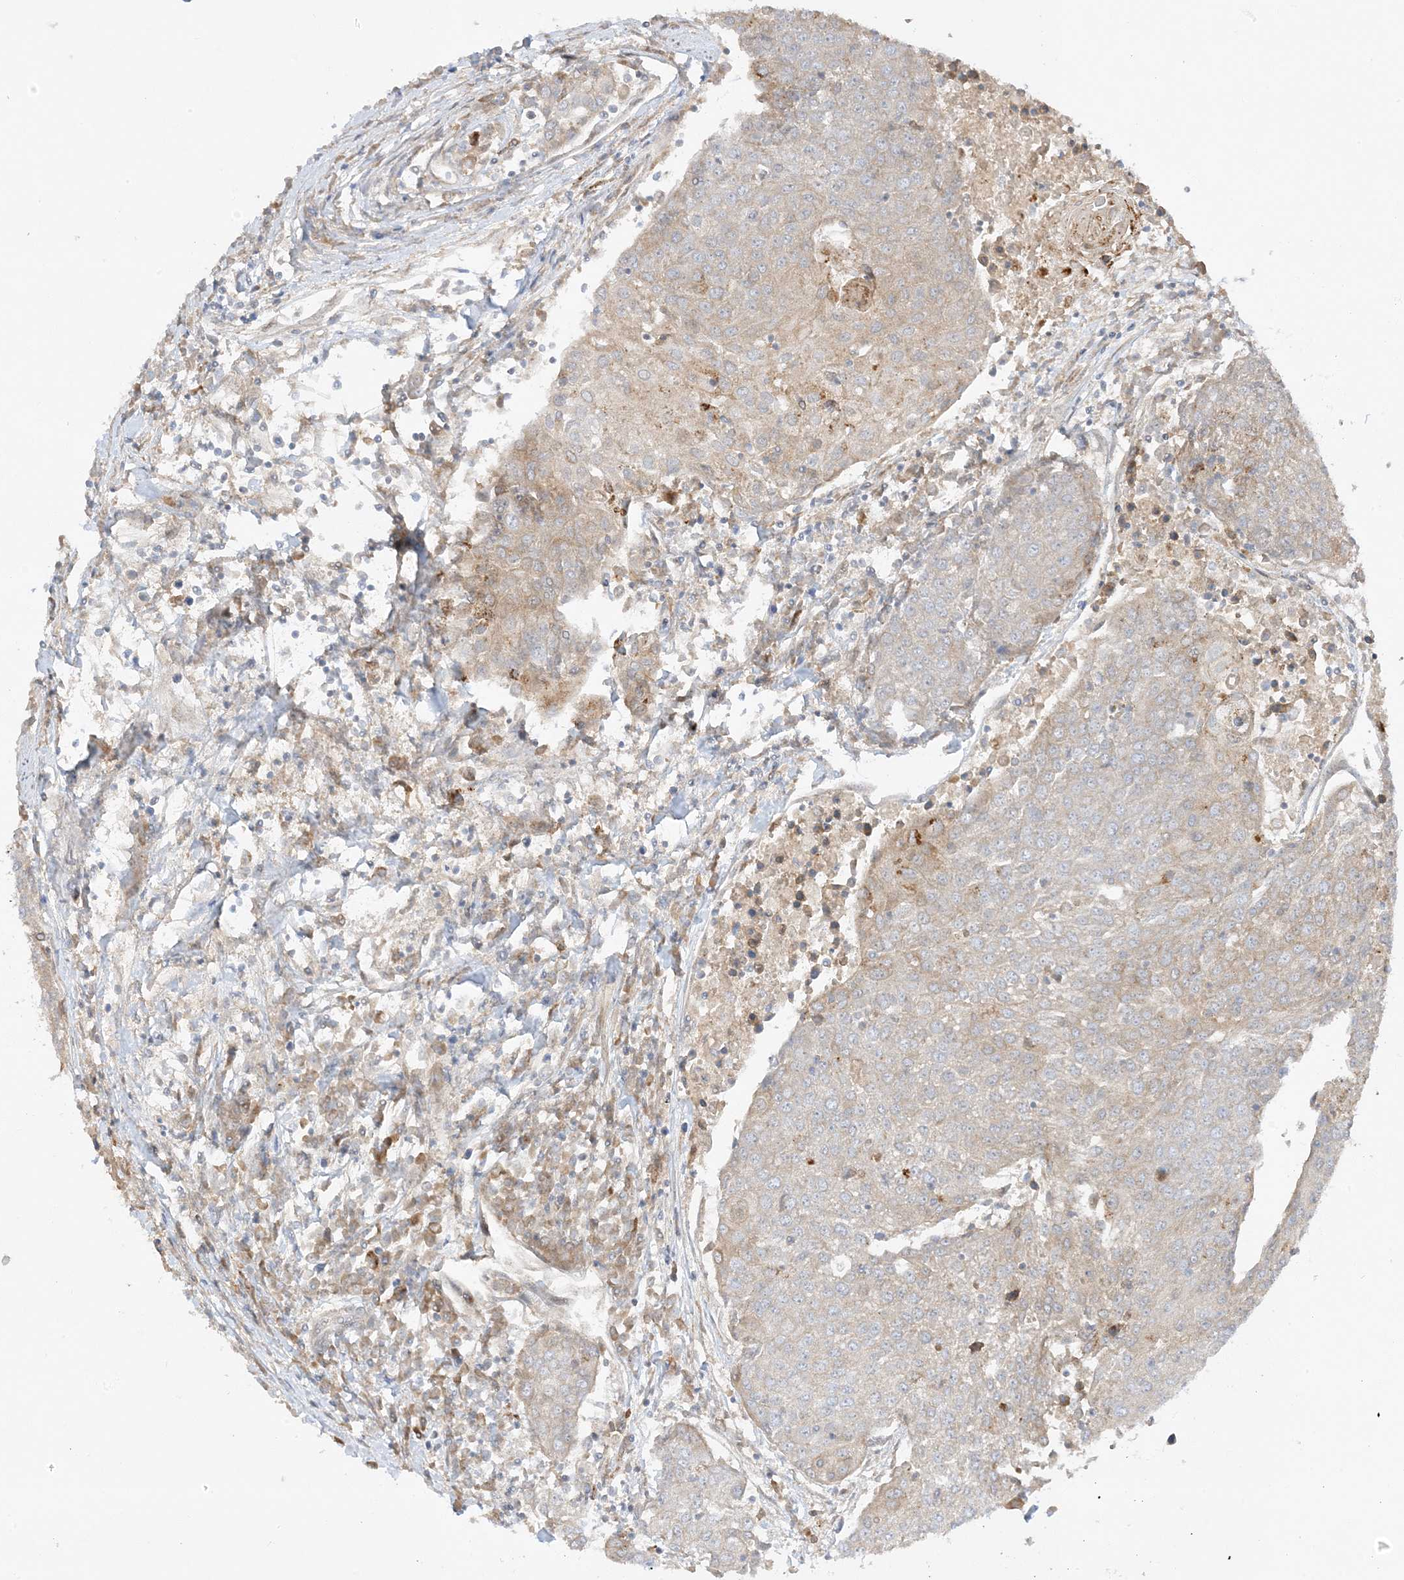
{"staining": {"intensity": "weak", "quantity": "25%-75%", "location": "cytoplasmic/membranous"}, "tissue": "urothelial cancer", "cell_type": "Tumor cells", "image_type": "cancer", "snomed": [{"axis": "morphology", "description": "Urothelial carcinoma, High grade"}, {"axis": "topography", "description": "Urinary bladder"}], "caption": "Protein expression analysis of human high-grade urothelial carcinoma reveals weak cytoplasmic/membranous expression in about 25%-75% of tumor cells.", "gene": "SCARF2", "patient": {"sex": "female", "age": 85}}